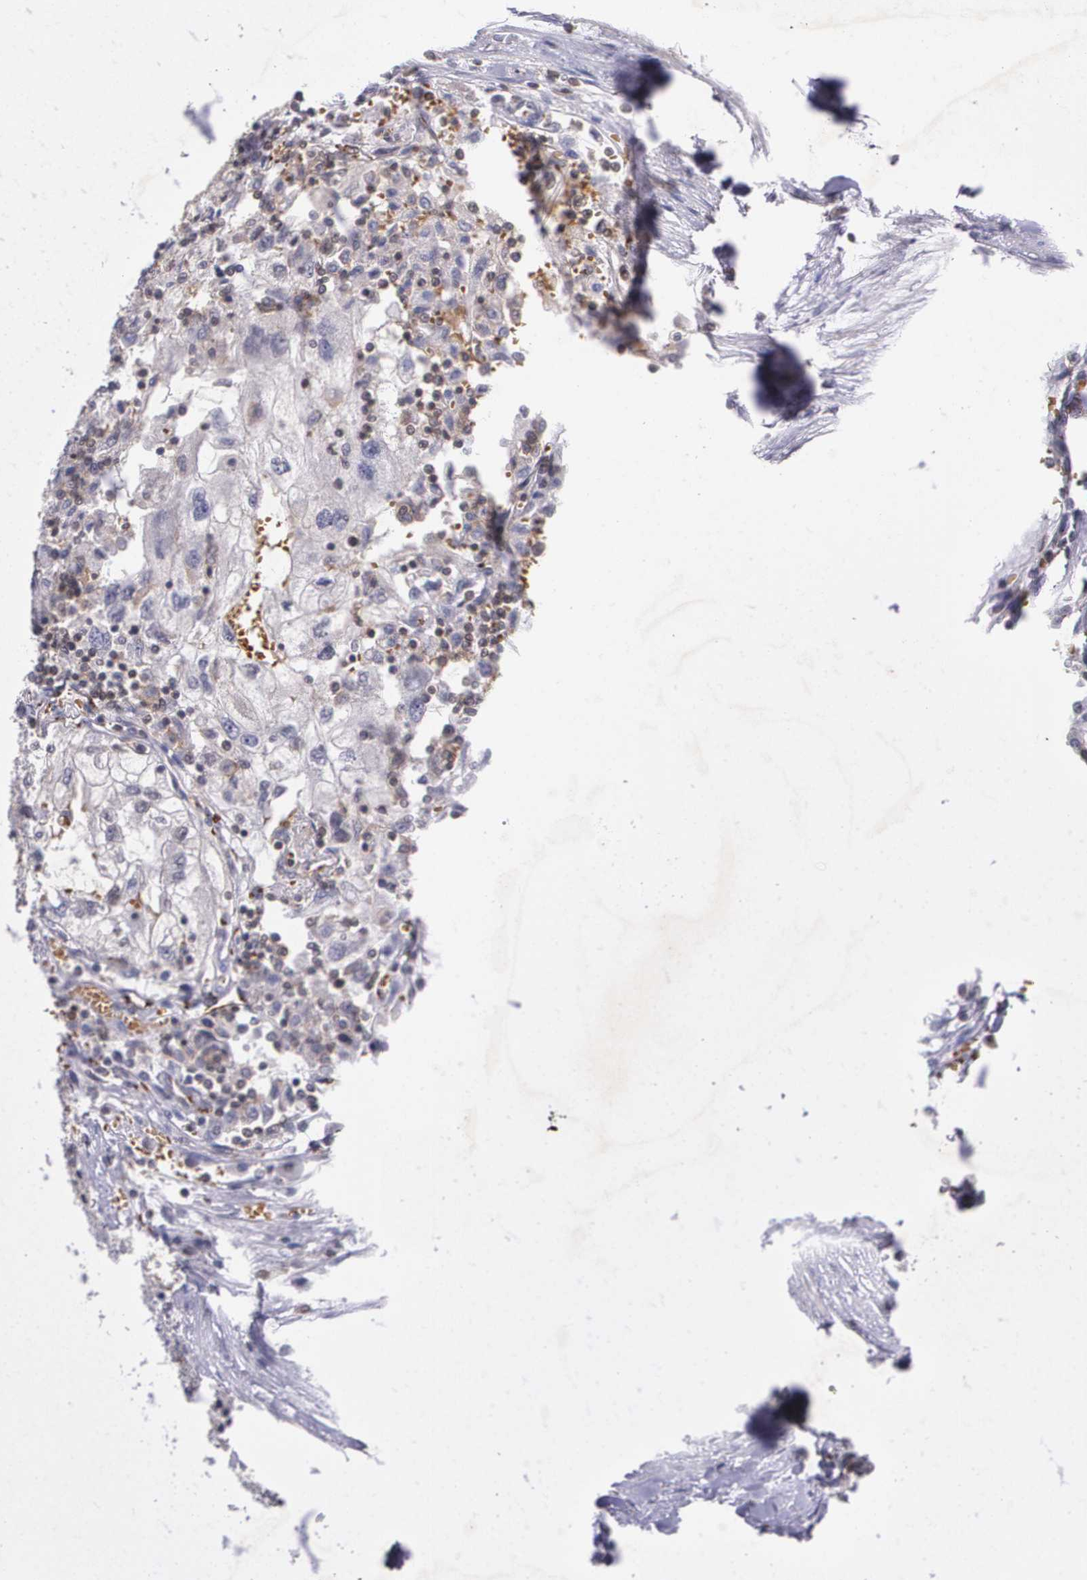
{"staining": {"intensity": "weak", "quantity": "25%-75%", "location": "cytoplasmic/membranous"}, "tissue": "renal cancer", "cell_type": "Tumor cells", "image_type": "cancer", "snomed": [{"axis": "morphology", "description": "Normal tissue, NOS"}, {"axis": "morphology", "description": "Adenocarcinoma, NOS"}, {"axis": "topography", "description": "Kidney"}], "caption": "Brown immunohistochemical staining in human adenocarcinoma (renal) demonstrates weak cytoplasmic/membranous staining in about 25%-75% of tumor cells.", "gene": "MGMT", "patient": {"sex": "male", "age": 71}}